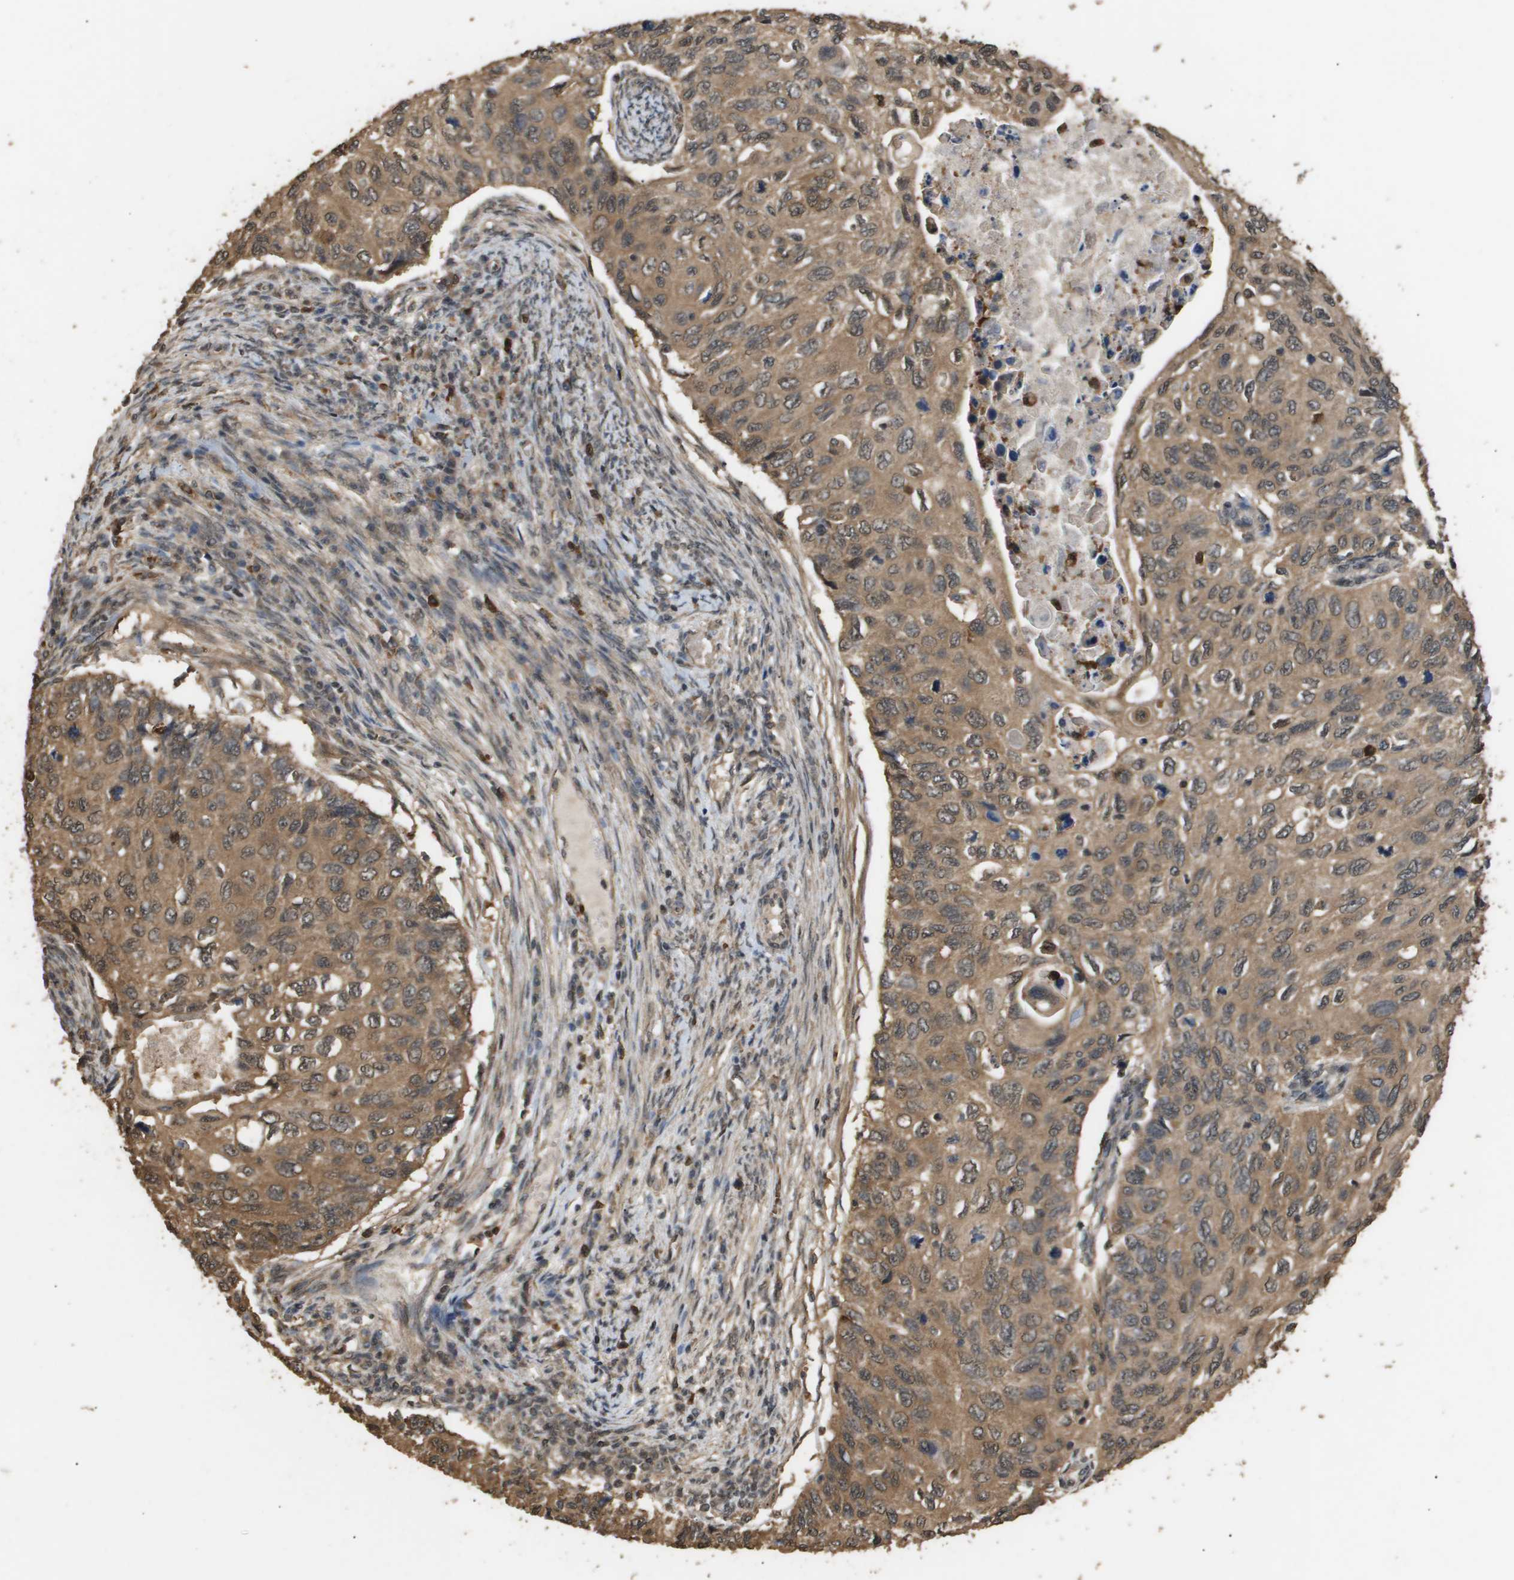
{"staining": {"intensity": "moderate", "quantity": ">75%", "location": "cytoplasmic/membranous"}, "tissue": "cervical cancer", "cell_type": "Tumor cells", "image_type": "cancer", "snomed": [{"axis": "morphology", "description": "Squamous cell carcinoma, NOS"}, {"axis": "topography", "description": "Cervix"}], "caption": "DAB (3,3'-diaminobenzidine) immunohistochemical staining of human cervical squamous cell carcinoma demonstrates moderate cytoplasmic/membranous protein positivity in approximately >75% of tumor cells.", "gene": "ING1", "patient": {"sex": "female", "age": 70}}